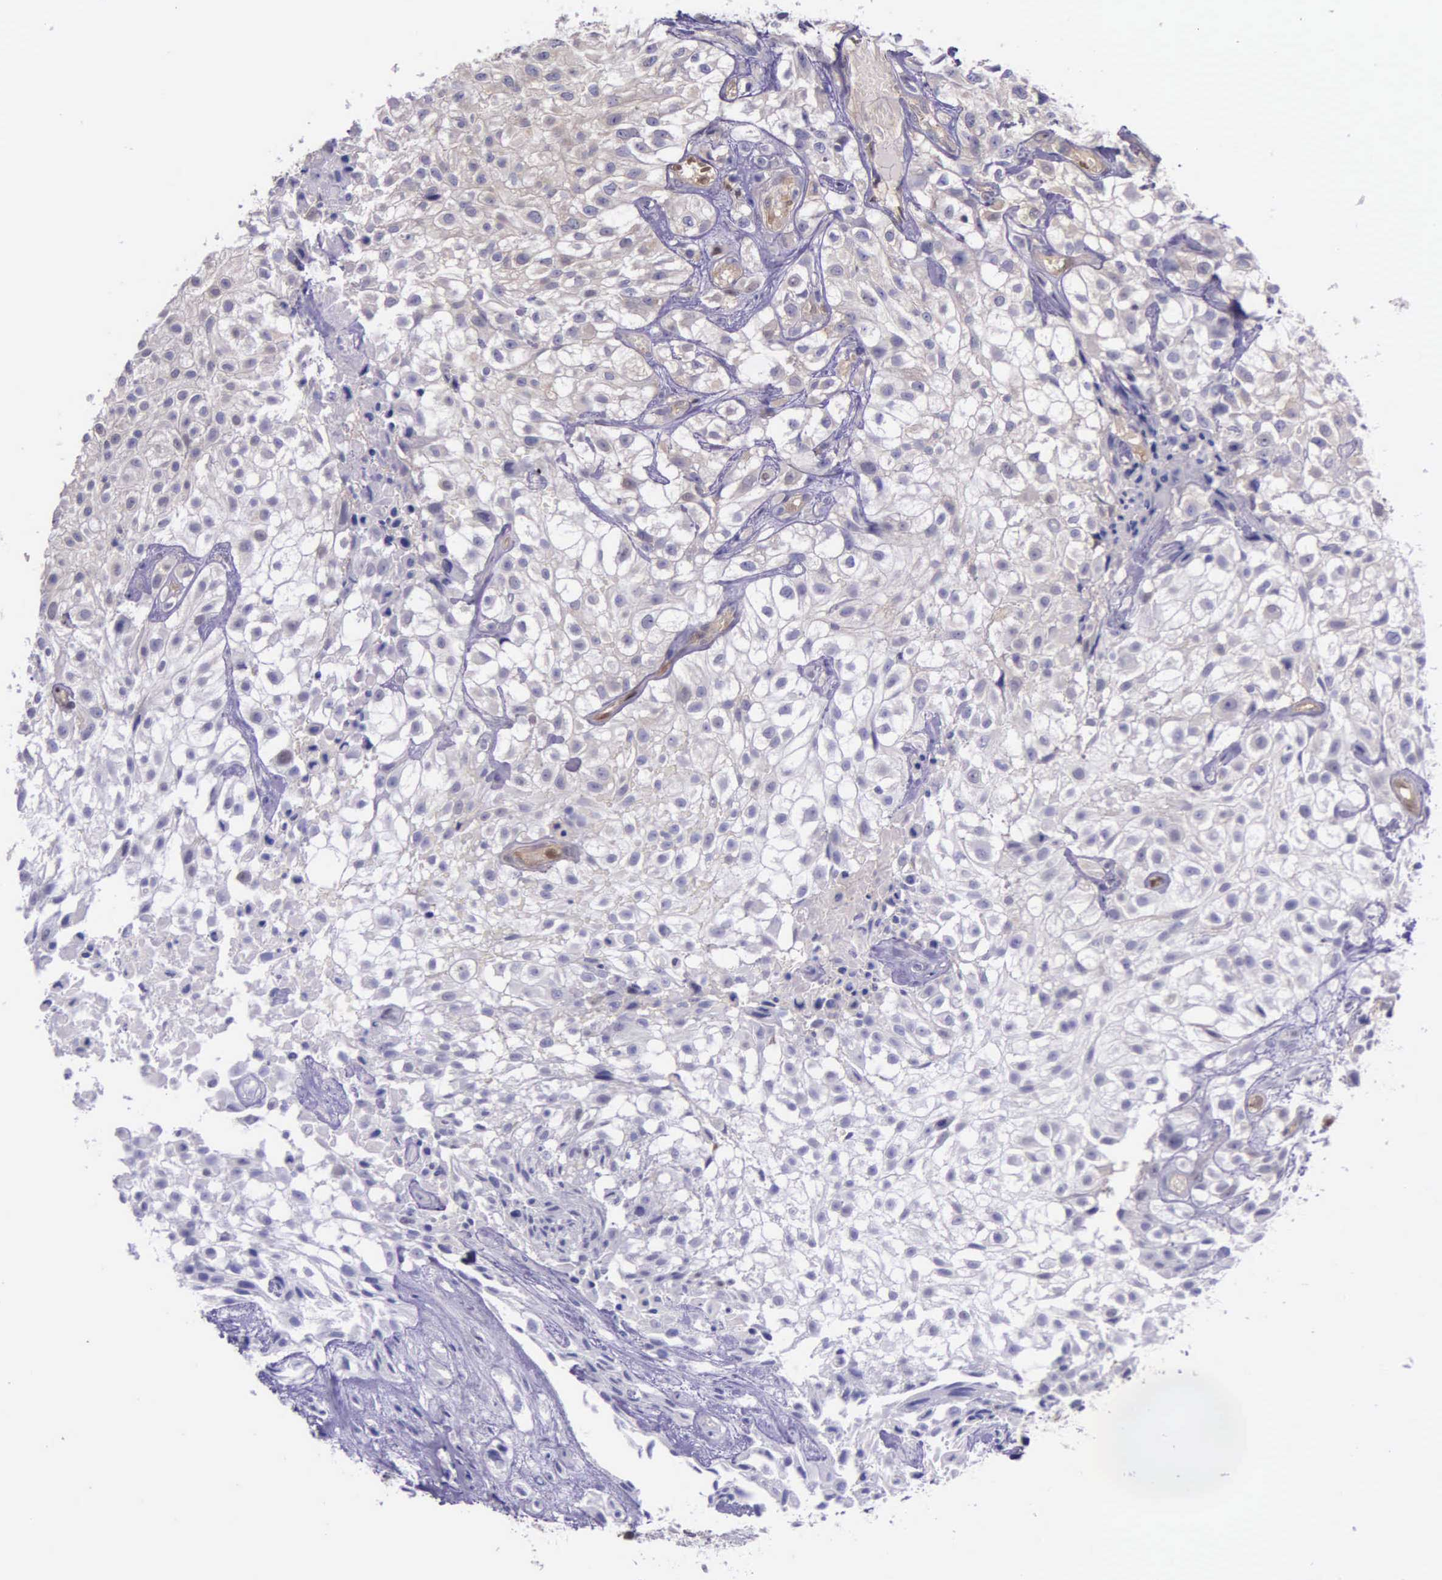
{"staining": {"intensity": "negative", "quantity": "none", "location": "none"}, "tissue": "urothelial cancer", "cell_type": "Tumor cells", "image_type": "cancer", "snomed": [{"axis": "morphology", "description": "Urothelial carcinoma, High grade"}, {"axis": "topography", "description": "Urinary bladder"}], "caption": "This is an immunohistochemistry (IHC) image of urothelial cancer. There is no positivity in tumor cells.", "gene": "GMPR2", "patient": {"sex": "male", "age": 56}}